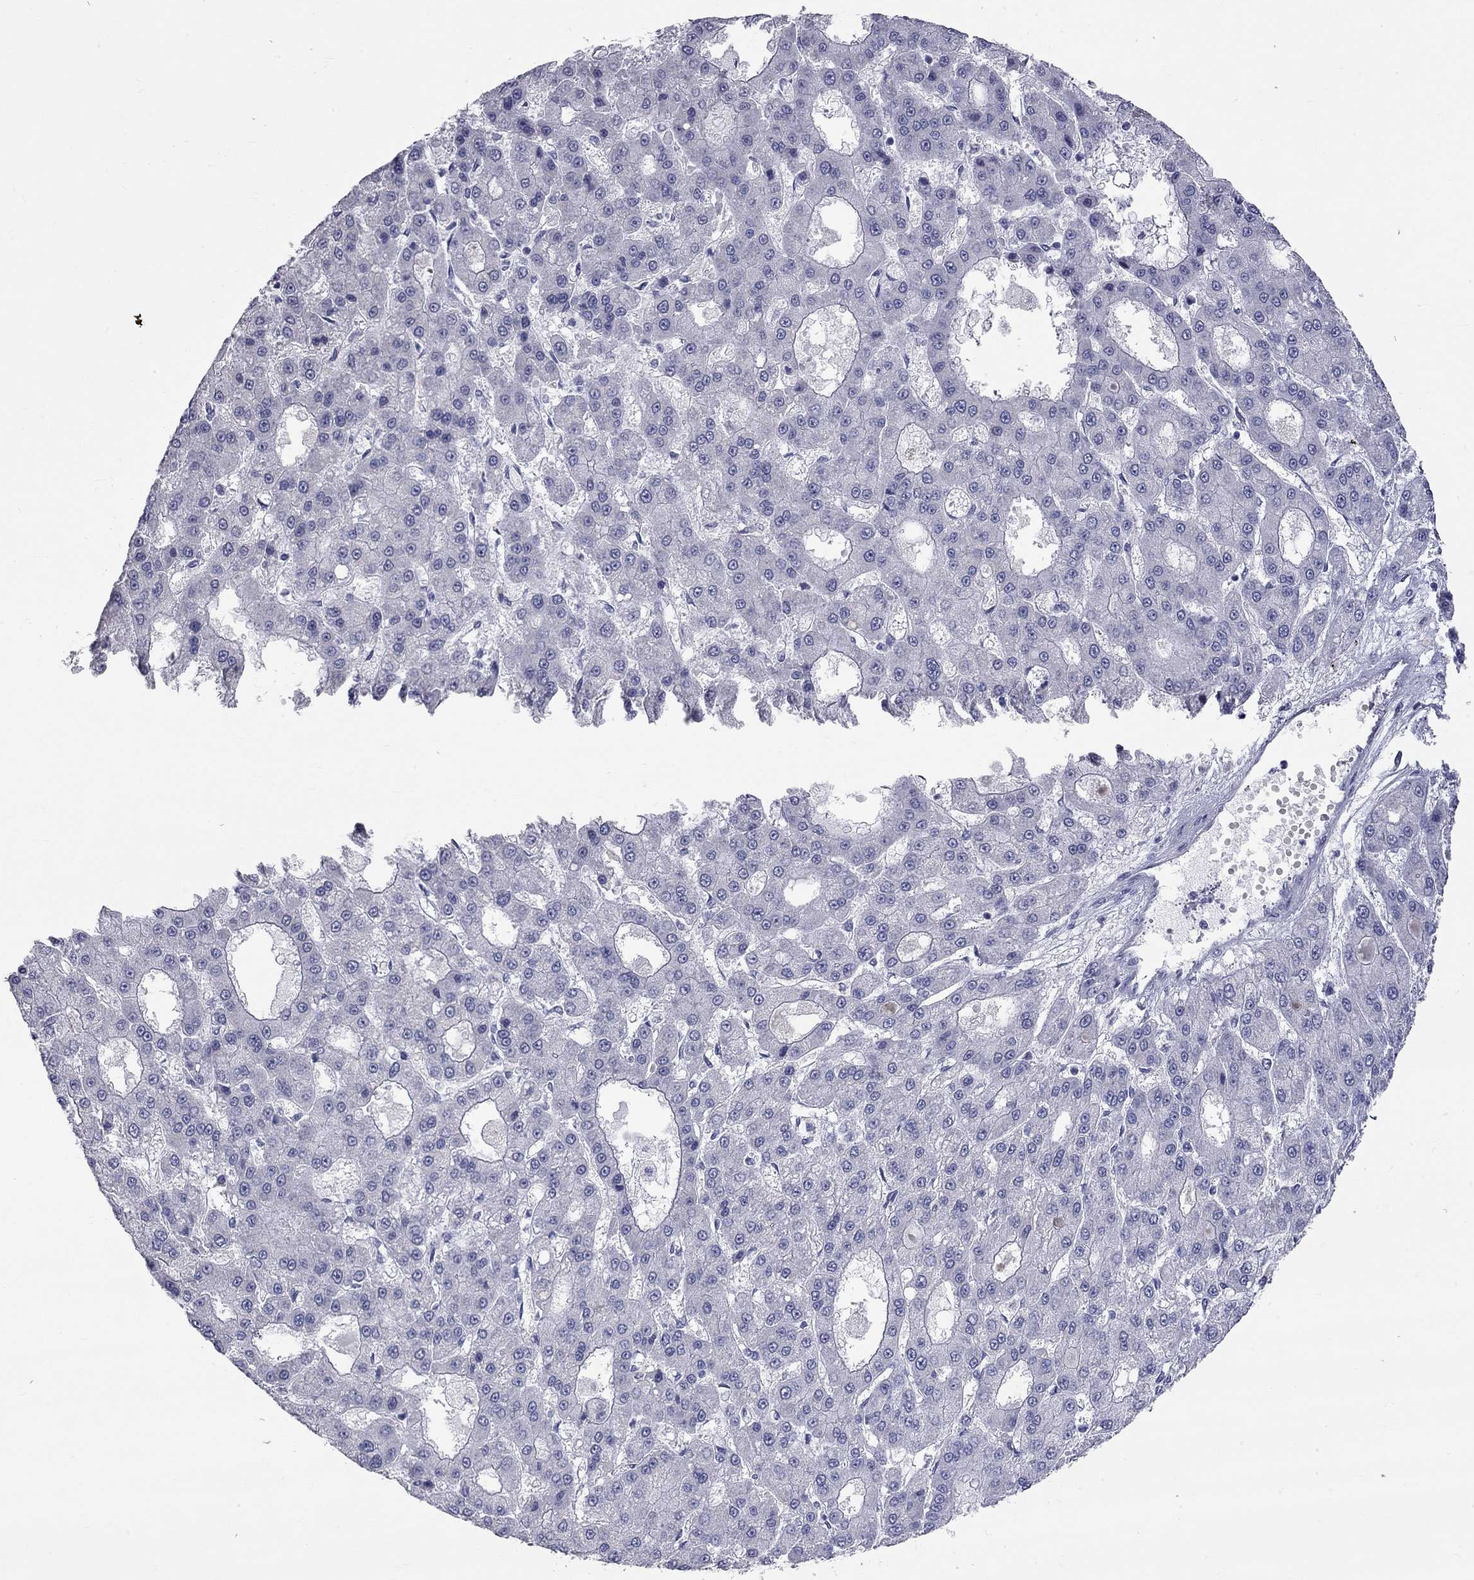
{"staining": {"intensity": "negative", "quantity": "none", "location": "none"}, "tissue": "liver cancer", "cell_type": "Tumor cells", "image_type": "cancer", "snomed": [{"axis": "morphology", "description": "Carcinoma, Hepatocellular, NOS"}, {"axis": "topography", "description": "Liver"}], "caption": "Immunohistochemical staining of liver cancer (hepatocellular carcinoma) demonstrates no significant staining in tumor cells.", "gene": "OPRK1", "patient": {"sex": "male", "age": 70}}